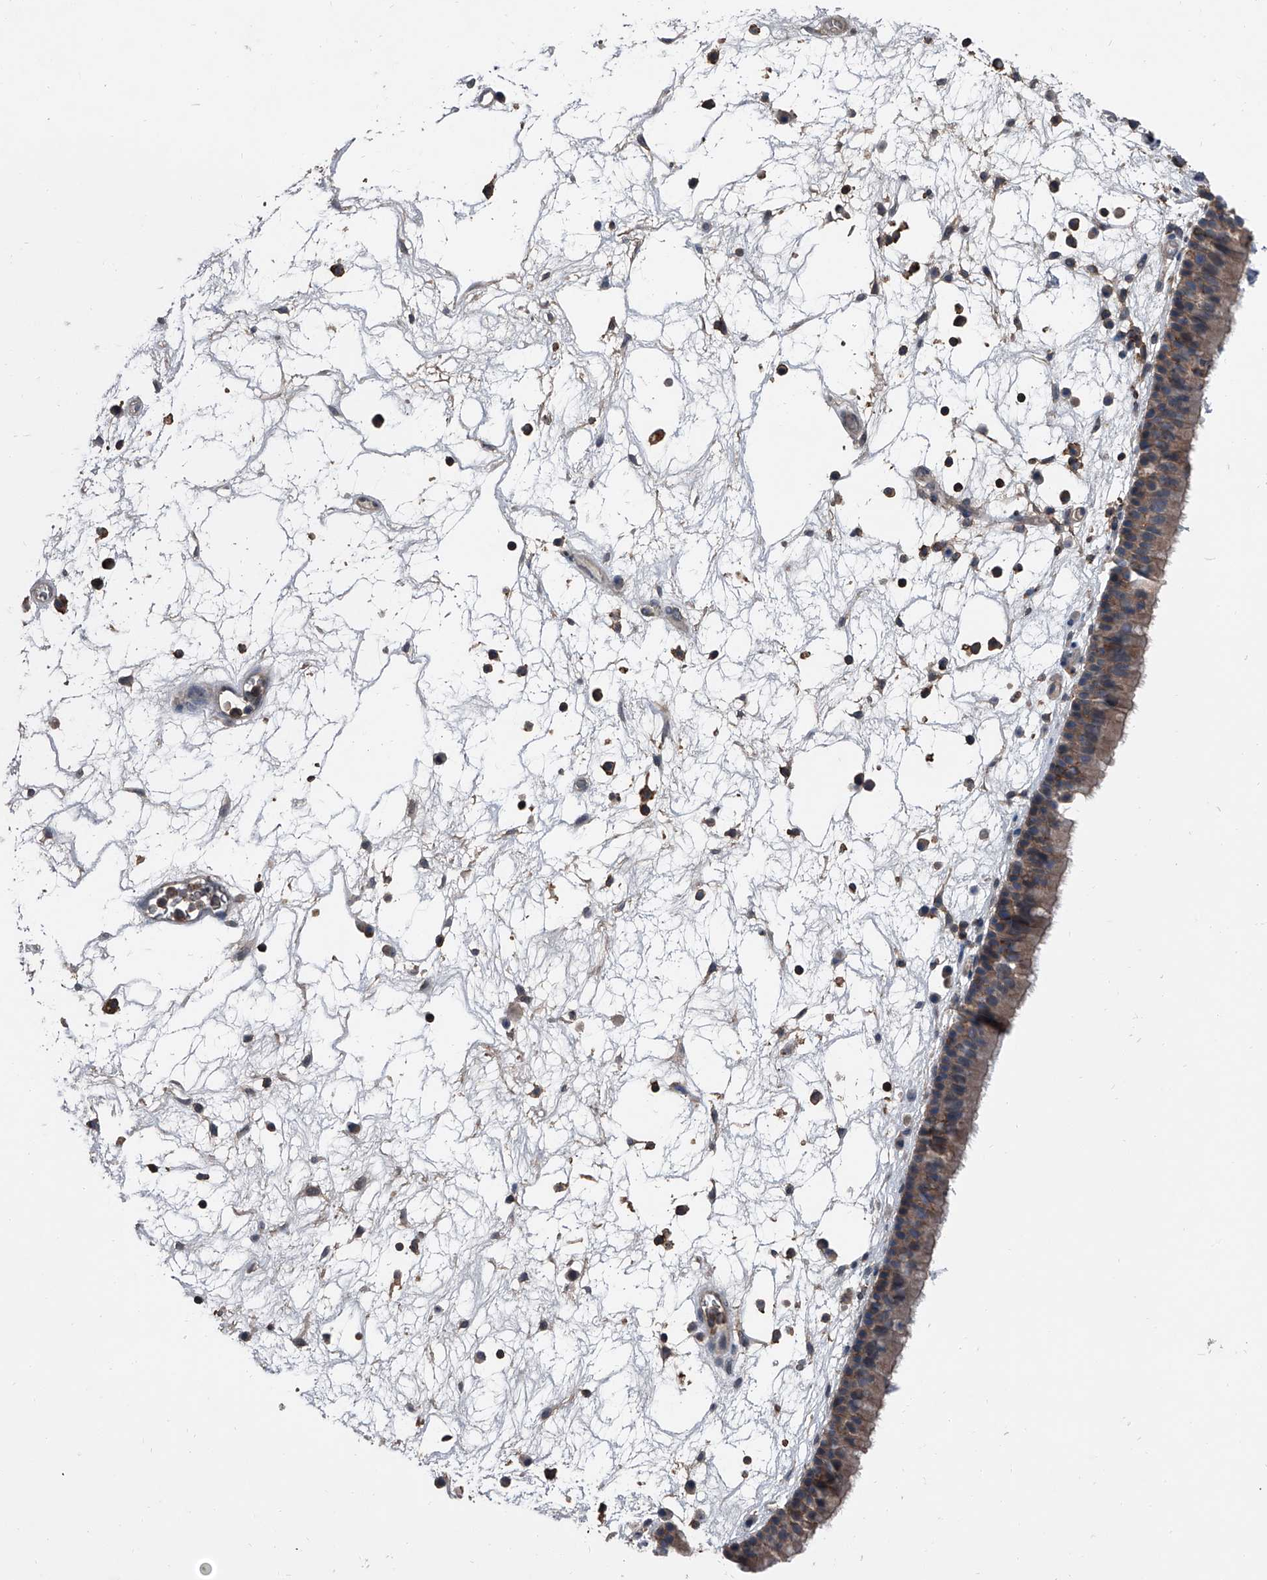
{"staining": {"intensity": "weak", "quantity": "25%-75%", "location": "cytoplasmic/membranous"}, "tissue": "nasopharynx", "cell_type": "Respiratory epithelial cells", "image_type": "normal", "snomed": [{"axis": "morphology", "description": "Normal tissue, NOS"}, {"axis": "morphology", "description": "Inflammation, NOS"}, {"axis": "morphology", "description": "Malignant melanoma, Metastatic site"}, {"axis": "topography", "description": "Nasopharynx"}], "caption": "Brown immunohistochemical staining in benign nasopharynx demonstrates weak cytoplasmic/membranous positivity in about 25%-75% of respiratory epithelial cells. Nuclei are stained in blue.", "gene": "PIP5K1A", "patient": {"sex": "male", "age": 70}}